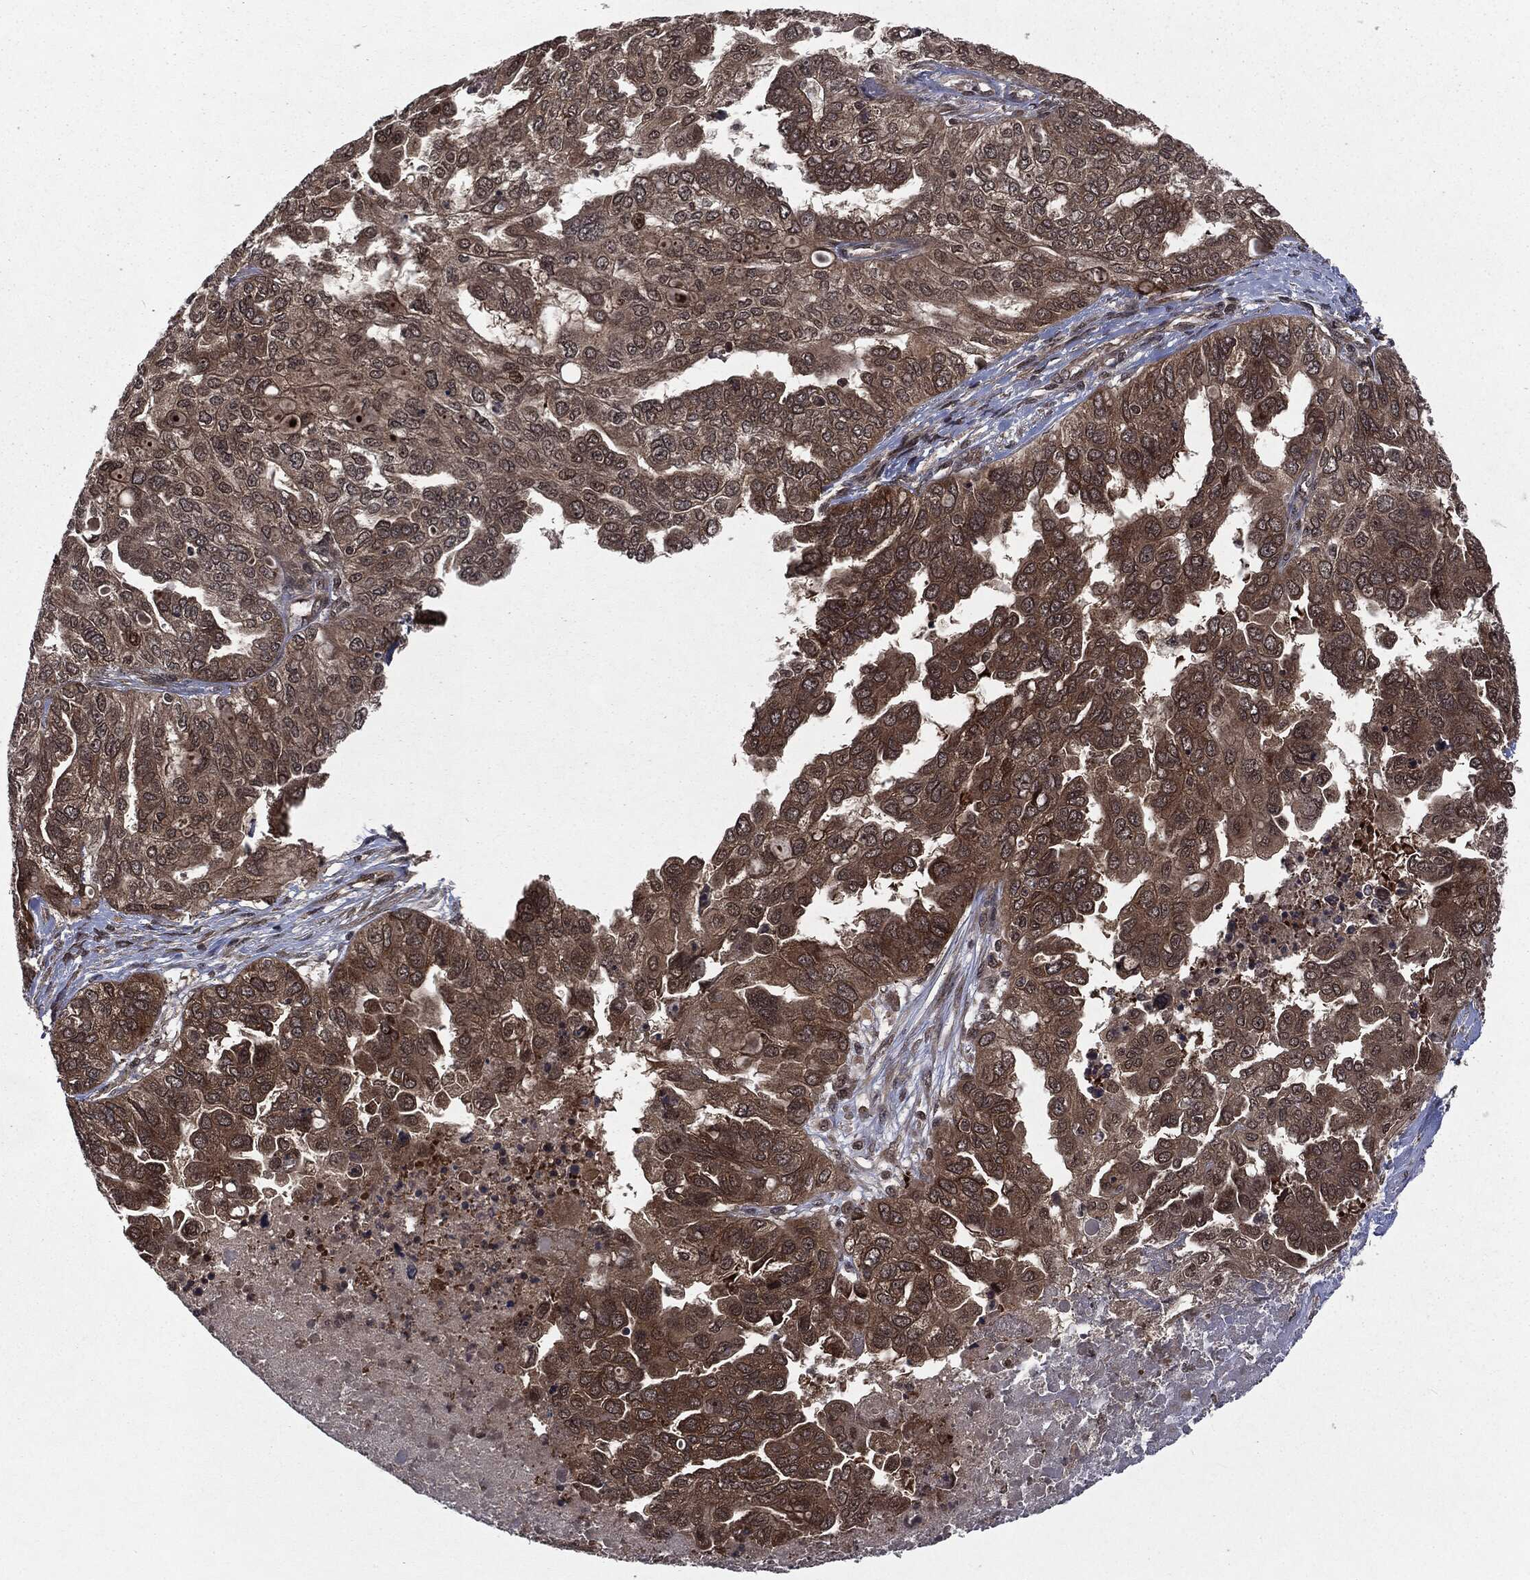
{"staining": {"intensity": "strong", "quantity": "<25%", "location": "cytoplasmic/membranous"}, "tissue": "ovarian cancer", "cell_type": "Tumor cells", "image_type": "cancer", "snomed": [{"axis": "morphology", "description": "Cystadenocarcinoma, serous, NOS"}, {"axis": "topography", "description": "Ovary"}], "caption": "Brown immunohistochemical staining in ovarian cancer exhibits strong cytoplasmic/membranous positivity in approximately <25% of tumor cells.", "gene": "STAU2", "patient": {"sex": "female", "age": 53}}